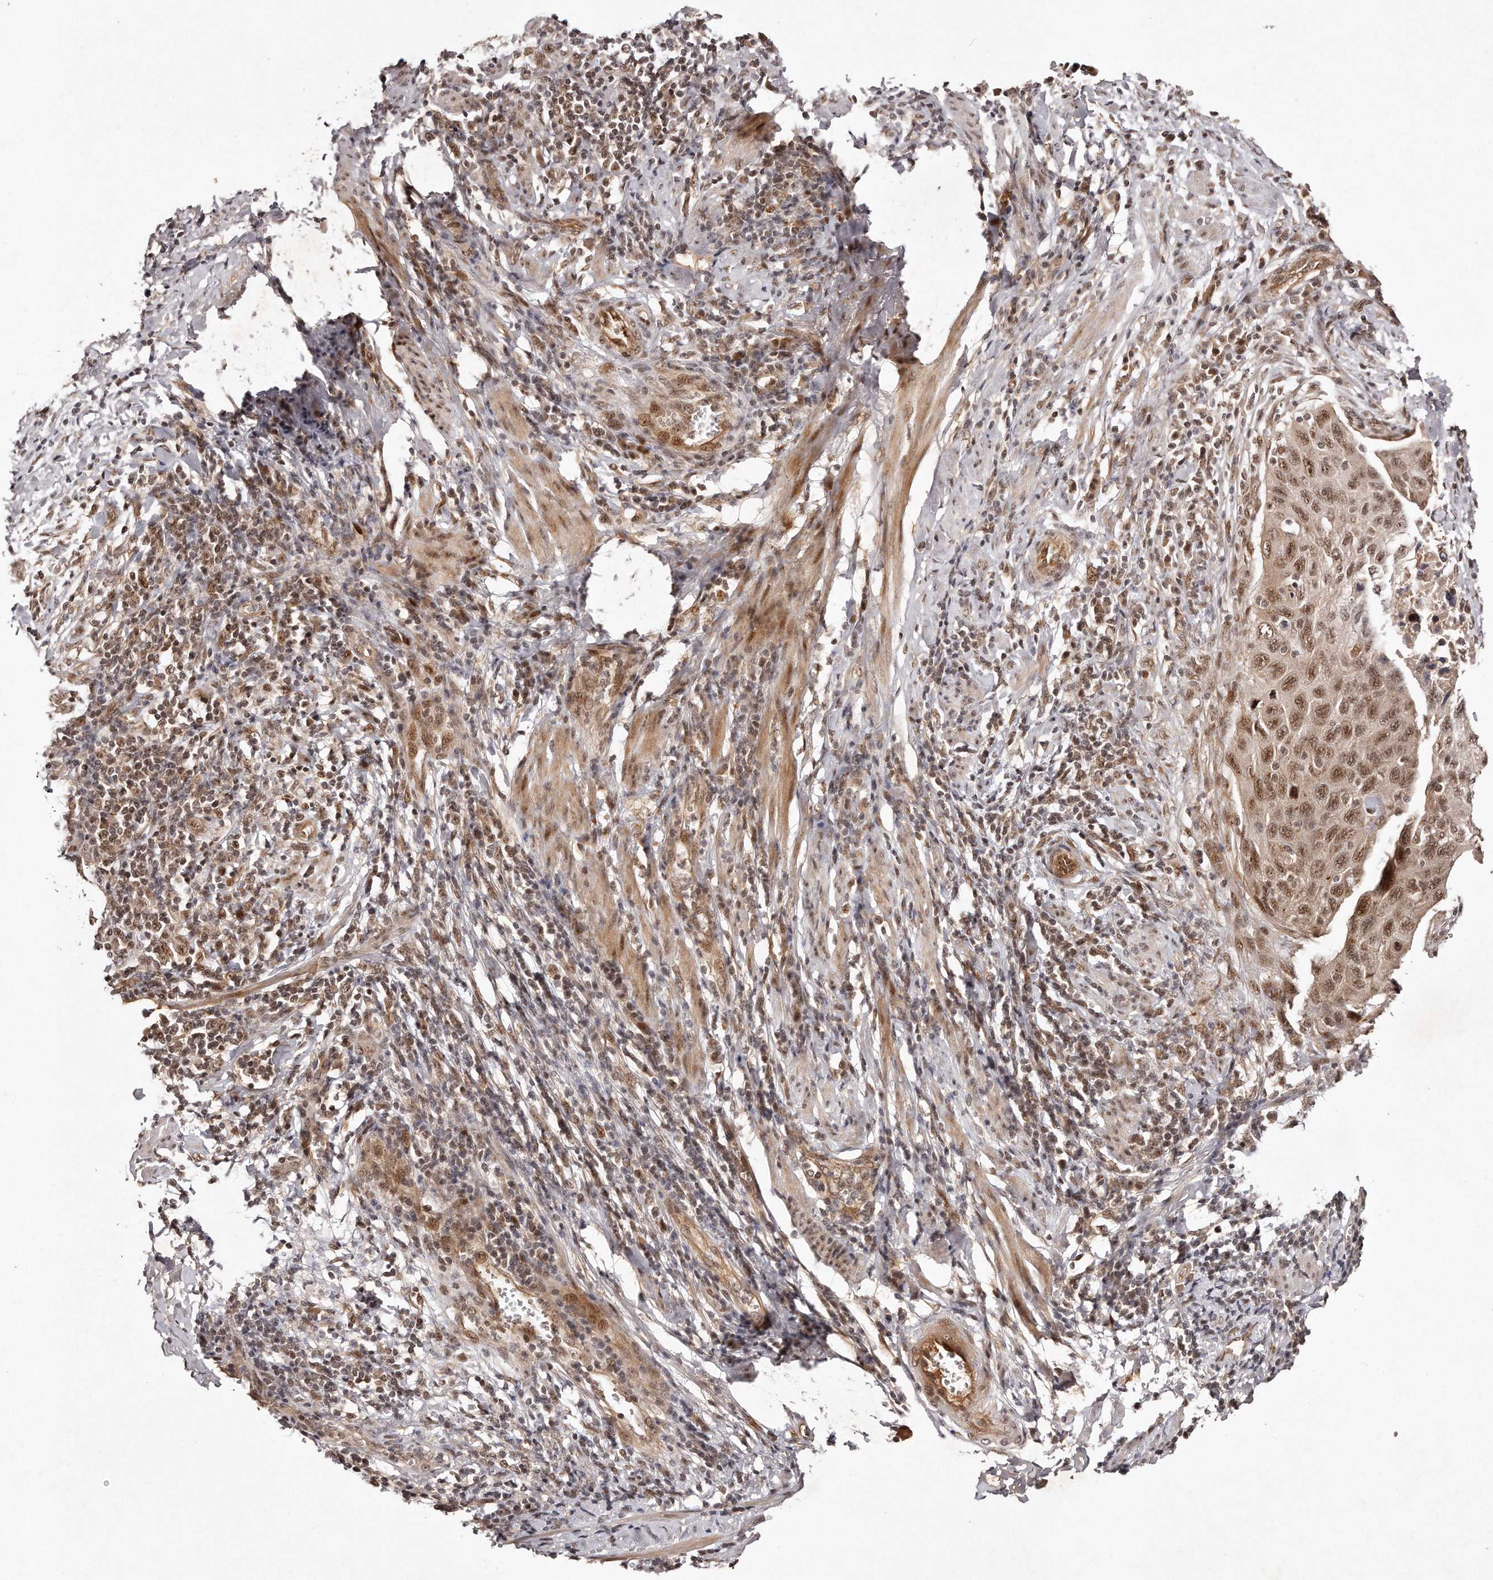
{"staining": {"intensity": "moderate", "quantity": ">75%", "location": "nuclear"}, "tissue": "cervical cancer", "cell_type": "Tumor cells", "image_type": "cancer", "snomed": [{"axis": "morphology", "description": "Squamous cell carcinoma, NOS"}, {"axis": "topography", "description": "Cervix"}], "caption": "Cervical cancer (squamous cell carcinoma) tissue shows moderate nuclear positivity in about >75% of tumor cells", "gene": "SOX4", "patient": {"sex": "female", "age": 53}}